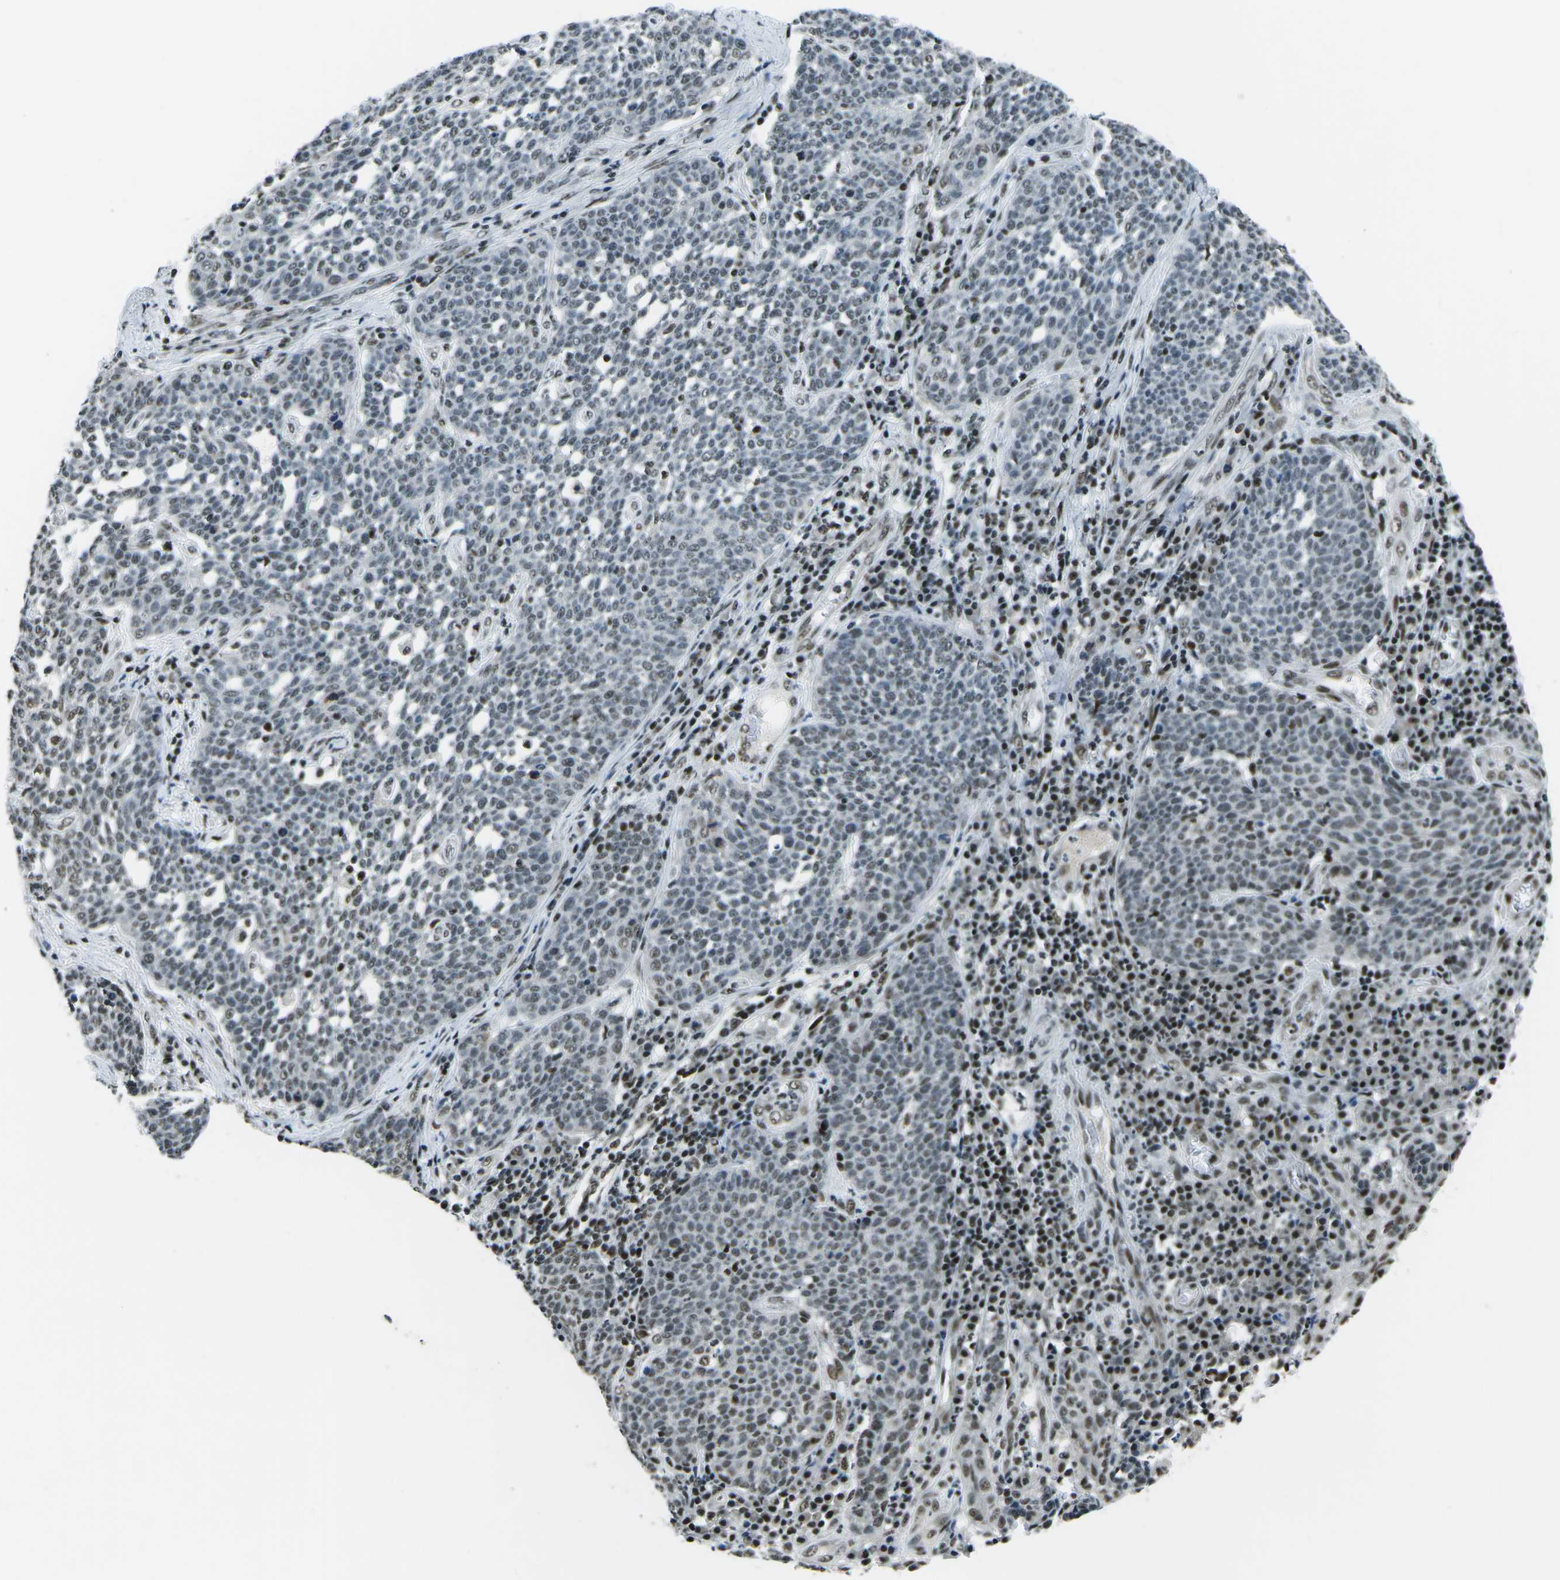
{"staining": {"intensity": "weak", "quantity": "25%-75%", "location": "nuclear"}, "tissue": "cervical cancer", "cell_type": "Tumor cells", "image_type": "cancer", "snomed": [{"axis": "morphology", "description": "Squamous cell carcinoma, NOS"}, {"axis": "topography", "description": "Cervix"}], "caption": "Immunohistochemistry (IHC) of cervical squamous cell carcinoma demonstrates low levels of weak nuclear expression in approximately 25%-75% of tumor cells.", "gene": "RBL2", "patient": {"sex": "female", "age": 34}}